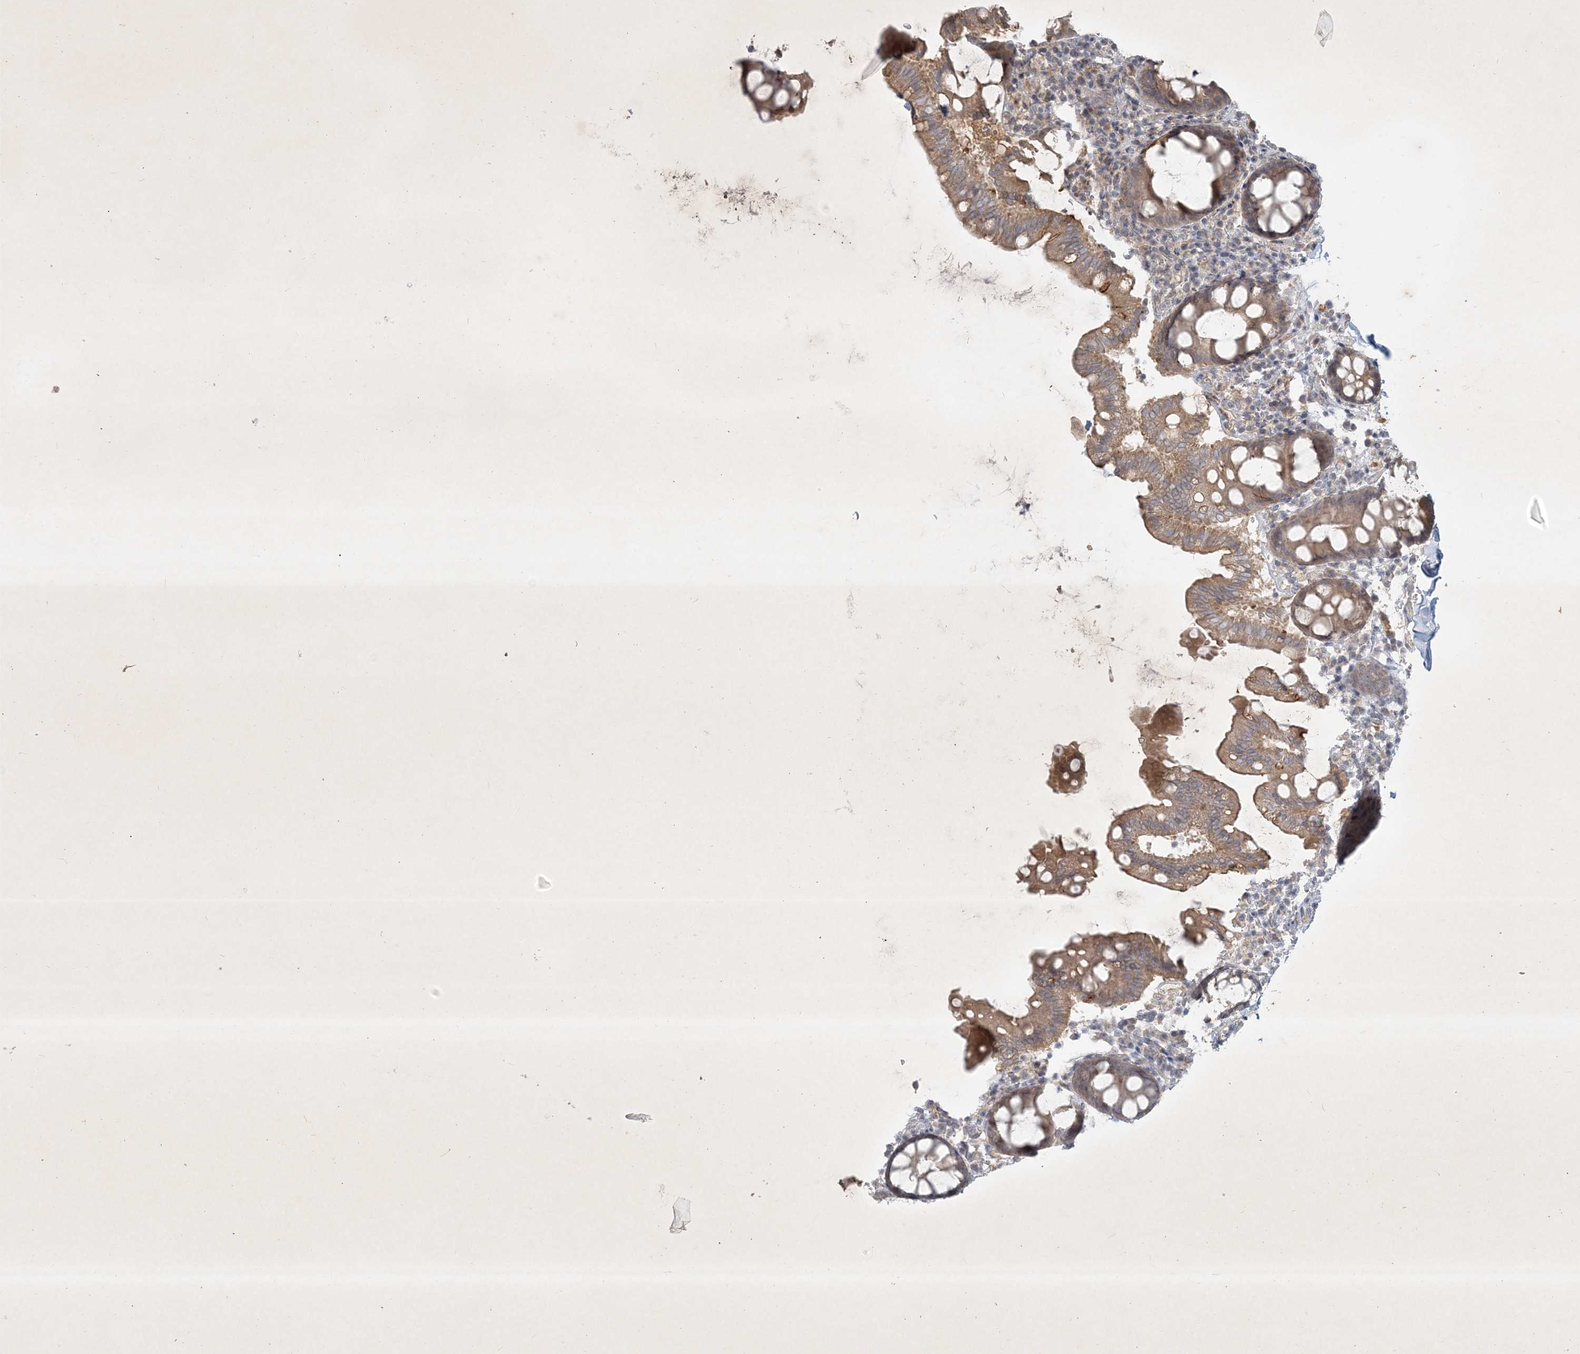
{"staining": {"intensity": "negative", "quantity": "none", "location": "none"}, "tissue": "colon", "cell_type": "Endothelial cells", "image_type": "normal", "snomed": [{"axis": "morphology", "description": "Normal tissue, NOS"}, {"axis": "topography", "description": "Colon"}], "caption": "DAB (3,3'-diaminobenzidine) immunohistochemical staining of benign colon shows no significant staining in endothelial cells. (DAB (3,3'-diaminobenzidine) IHC visualized using brightfield microscopy, high magnification).", "gene": "BOD1L2", "patient": {"sex": "female", "age": 79}}